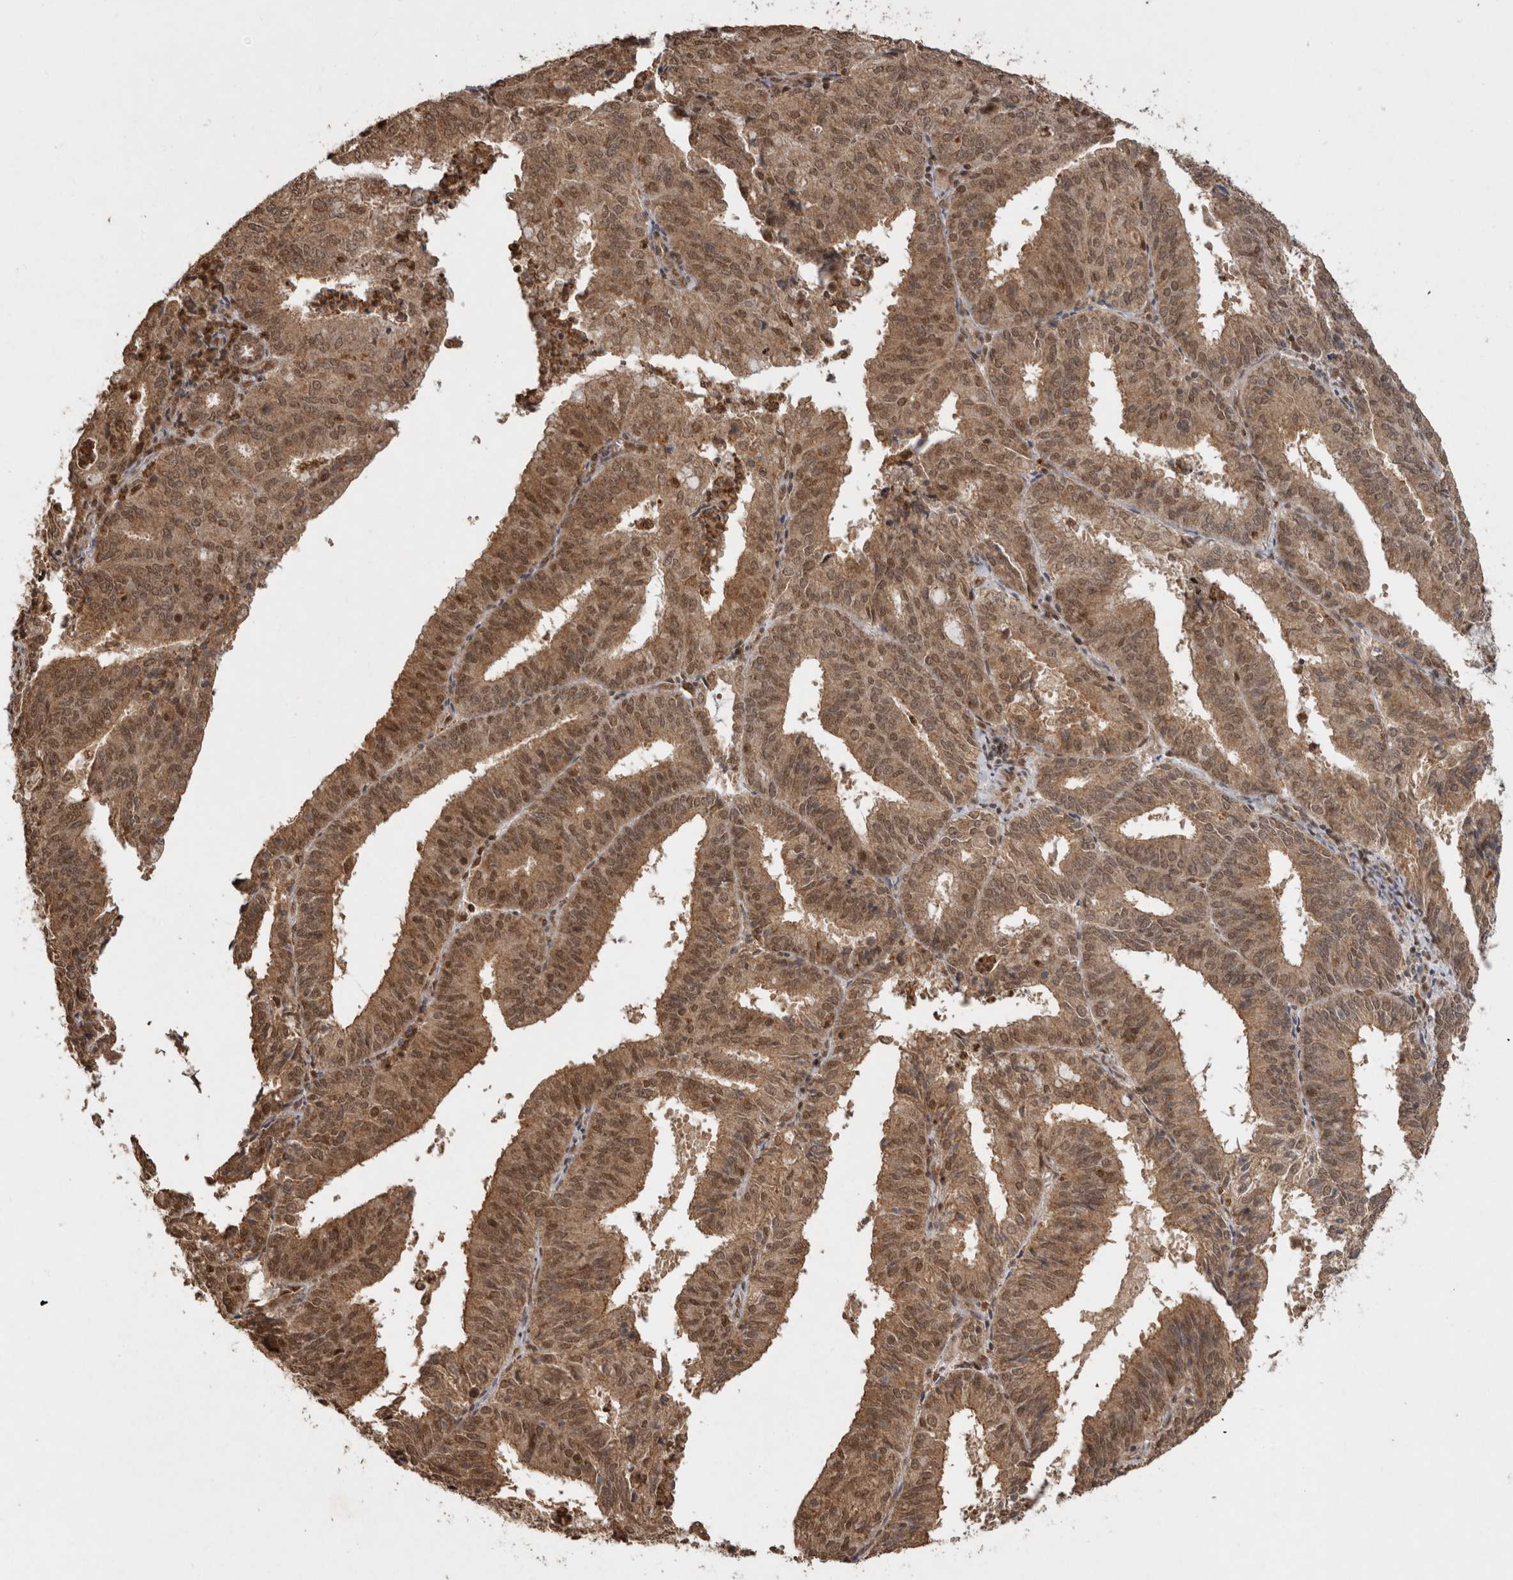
{"staining": {"intensity": "moderate", "quantity": ">75%", "location": "cytoplasmic/membranous,nuclear"}, "tissue": "endometrial cancer", "cell_type": "Tumor cells", "image_type": "cancer", "snomed": [{"axis": "morphology", "description": "Adenocarcinoma, NOS"}, {"axis": "topography", "description": "Uterus"}], "caption": "About >75% of tumor cells in endometrial adenocarcinoma exhibit moderate cytoplasmic/membranous and nuclear protein positivity as visualized by brown immunohistochemical staining.", "gene": "KEAP1", "patient": {"sex": "female", "age": 60}}